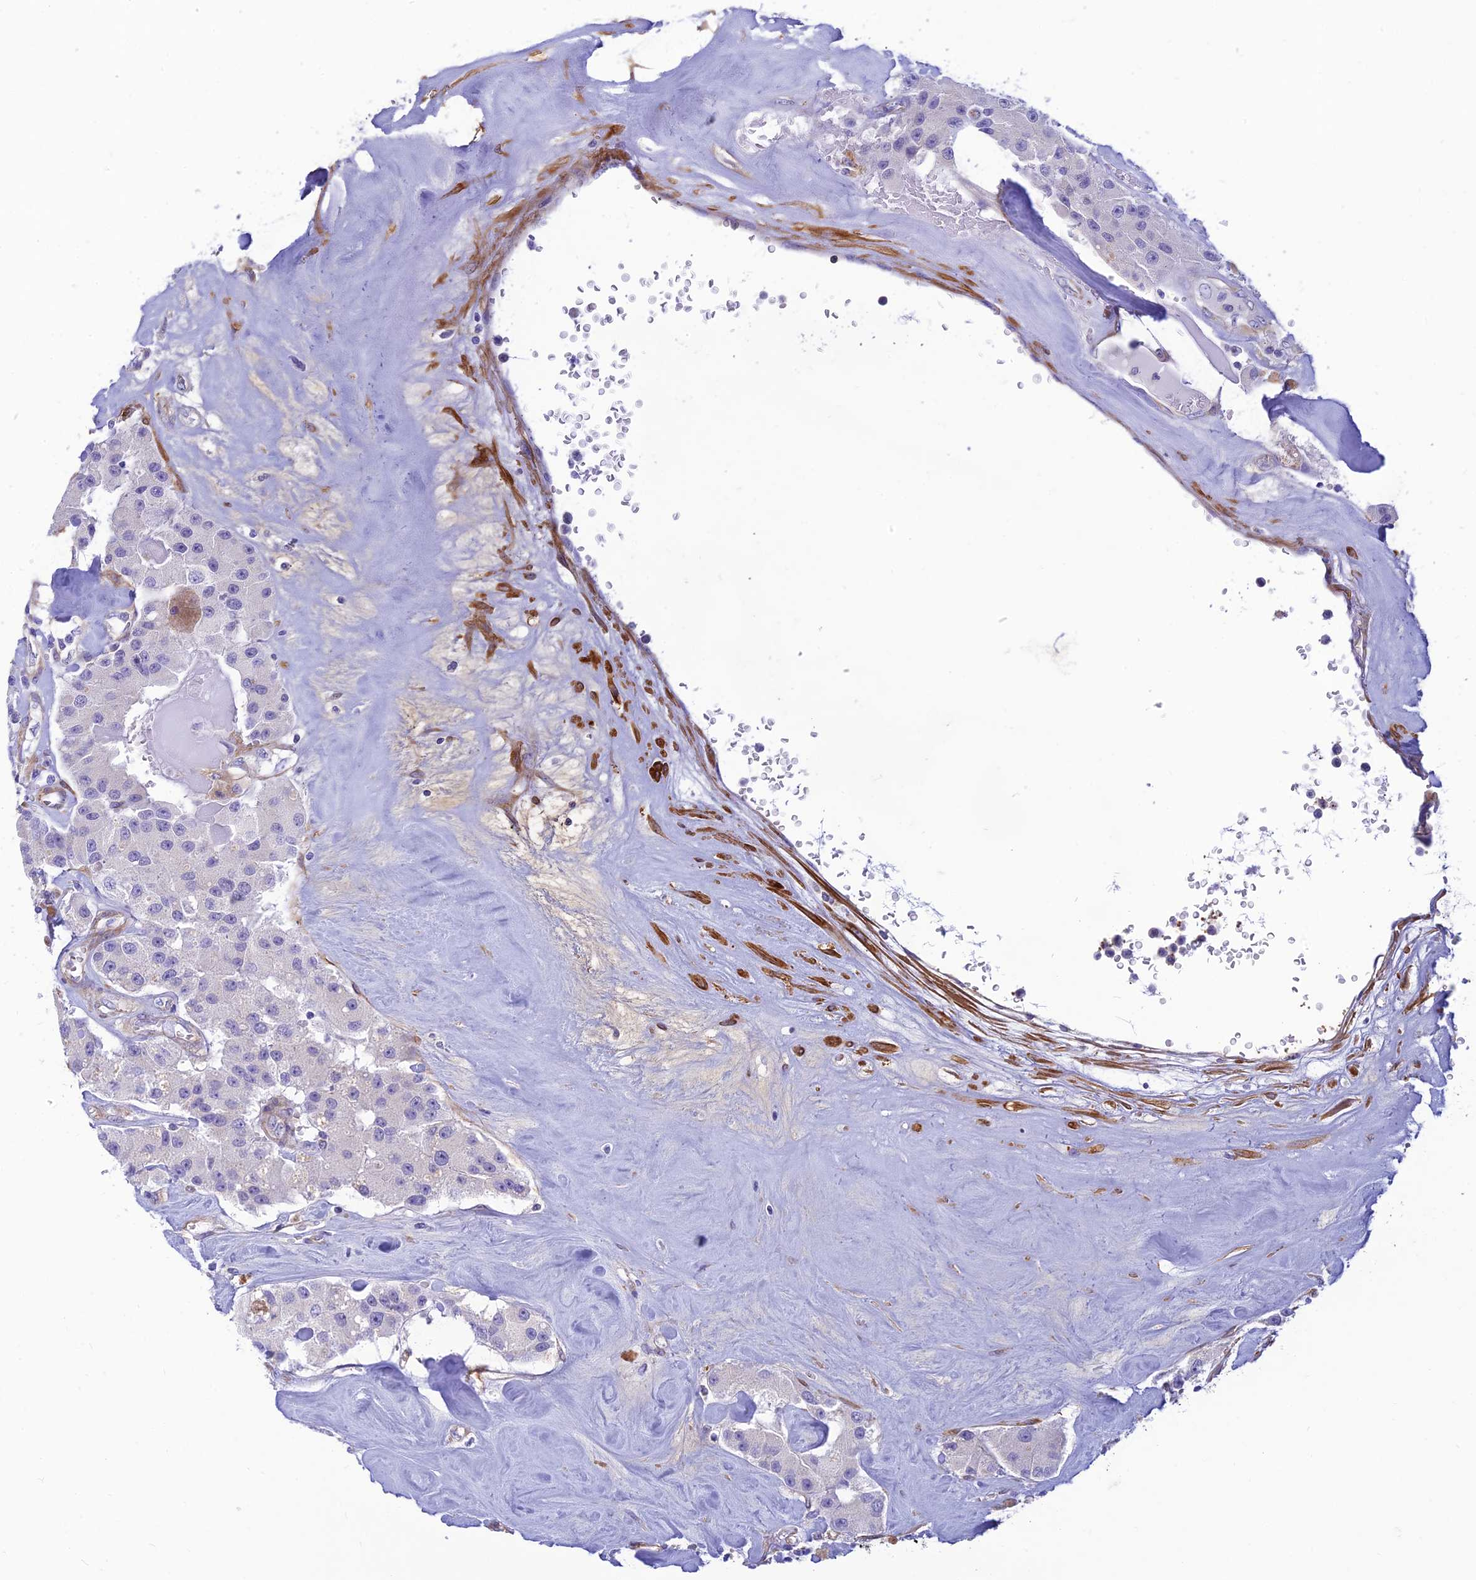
{"staining": {"intensity": "negative", "quantity": "none", "location": "none"}, "tissue": "carcinoid", "cell_type": "Tumor cells", "image_type": "cancer", "snomed": [{"axis": "morphology", "description": "Carcinoid, malignant, NOS"}, {"axis": "topography", "description": "Pancreas"}], "caption": "Tumor cells are negative for brown protein staining in carcinoid.", "gene": "FBXW4", "patient": {"sex": "male", "age": 41}}